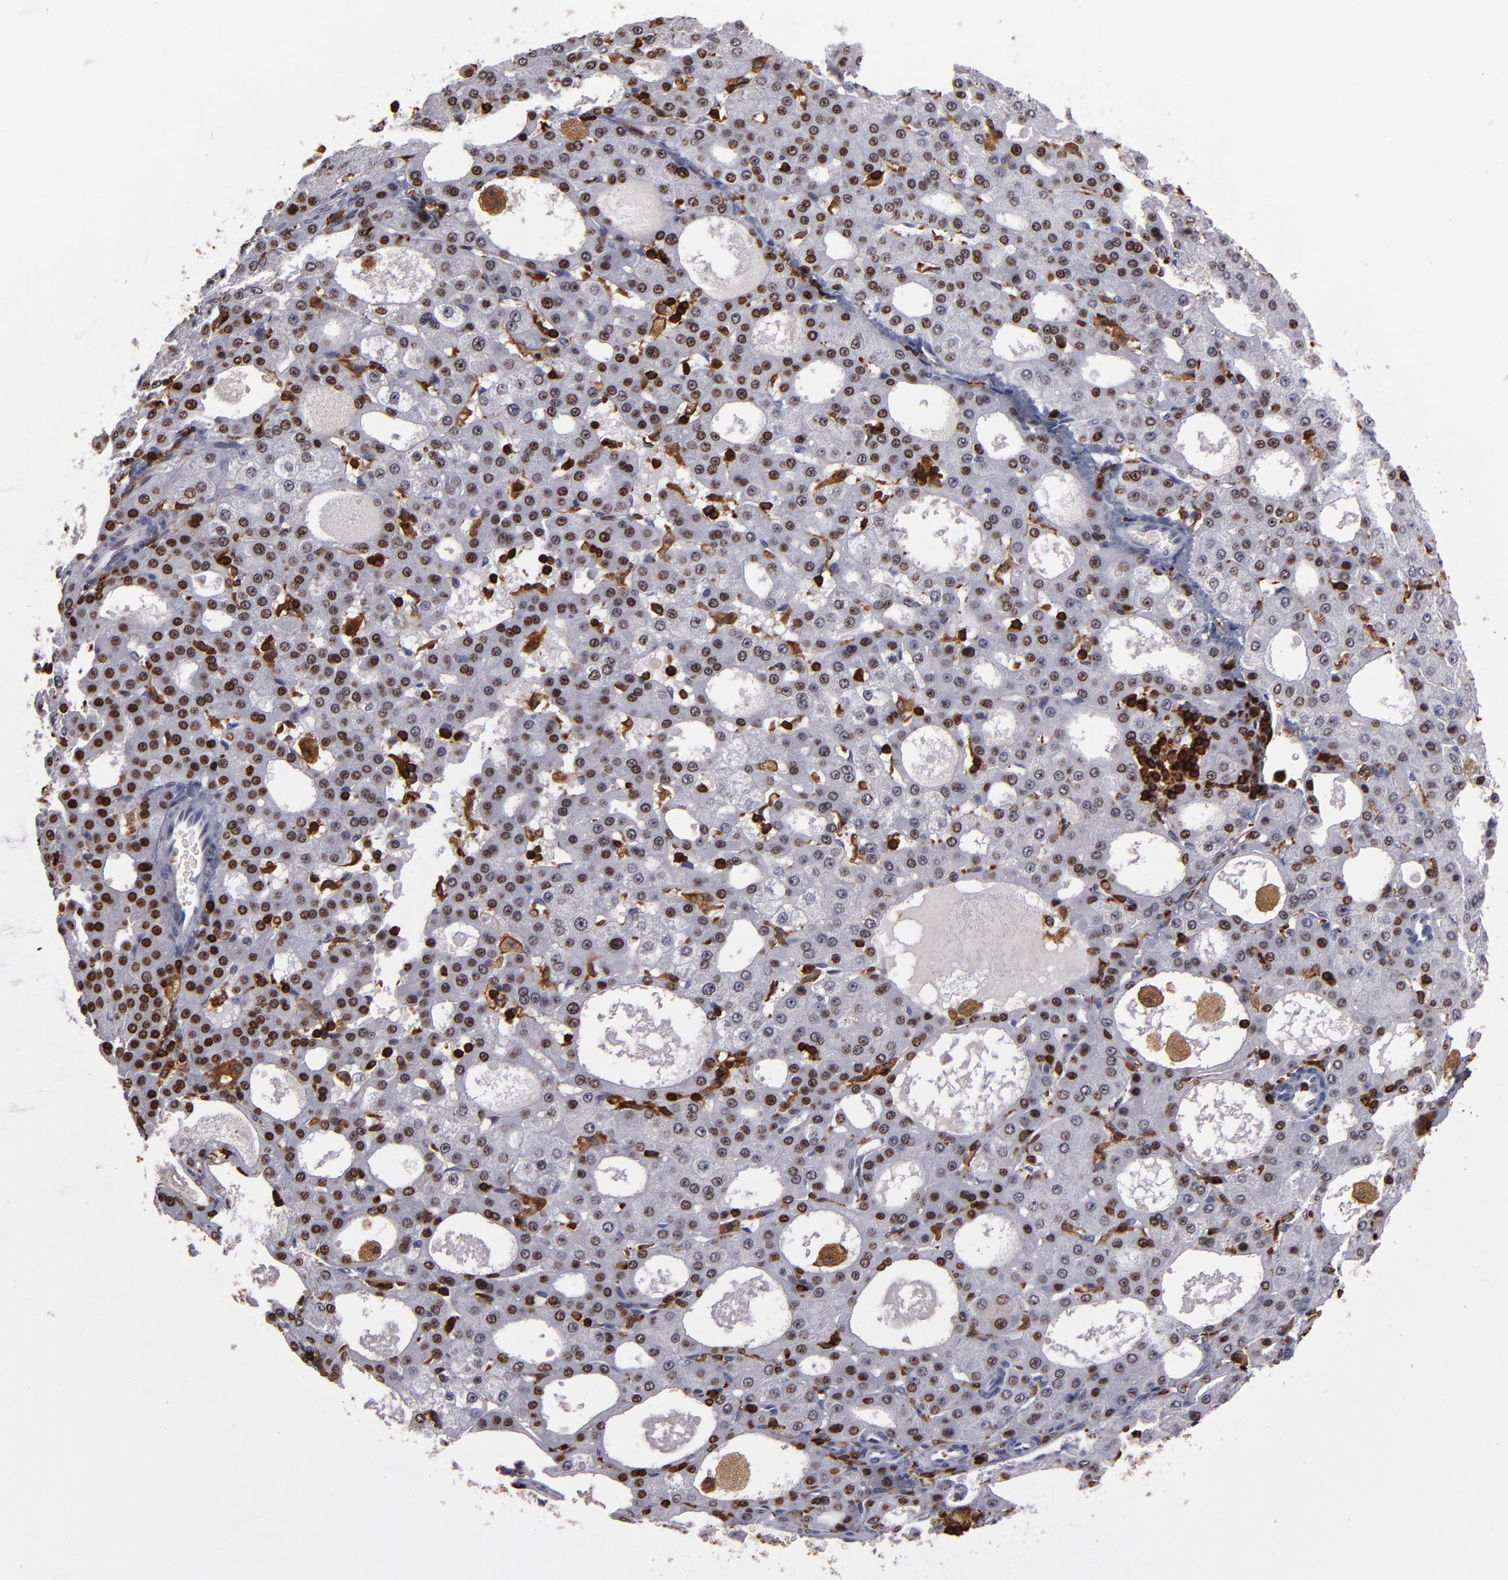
{"staining": {"intensity": "moderate", "quantity": "25%-75%", "location": "nuclear"}, "tissue": "liver cancer", "cell_type": "Tumor cells", "image_type": "cancer", "snomed": [{"axis": "morphology", "description": "Carcinoma, Hepatocellular, NOS"}, {"axis": "topography", "description": "Liver"}], "caption": "Protein expression analysis of human liver cancer (hepatocellular carcinoma) reveals moderate nuclear expression in approximately 25%-75% of tumor cells. (Brightfield microscopy of DAB IHC at high magnification).", "gene": "WAS", "patient": {"sex": "male", "age": 47}}